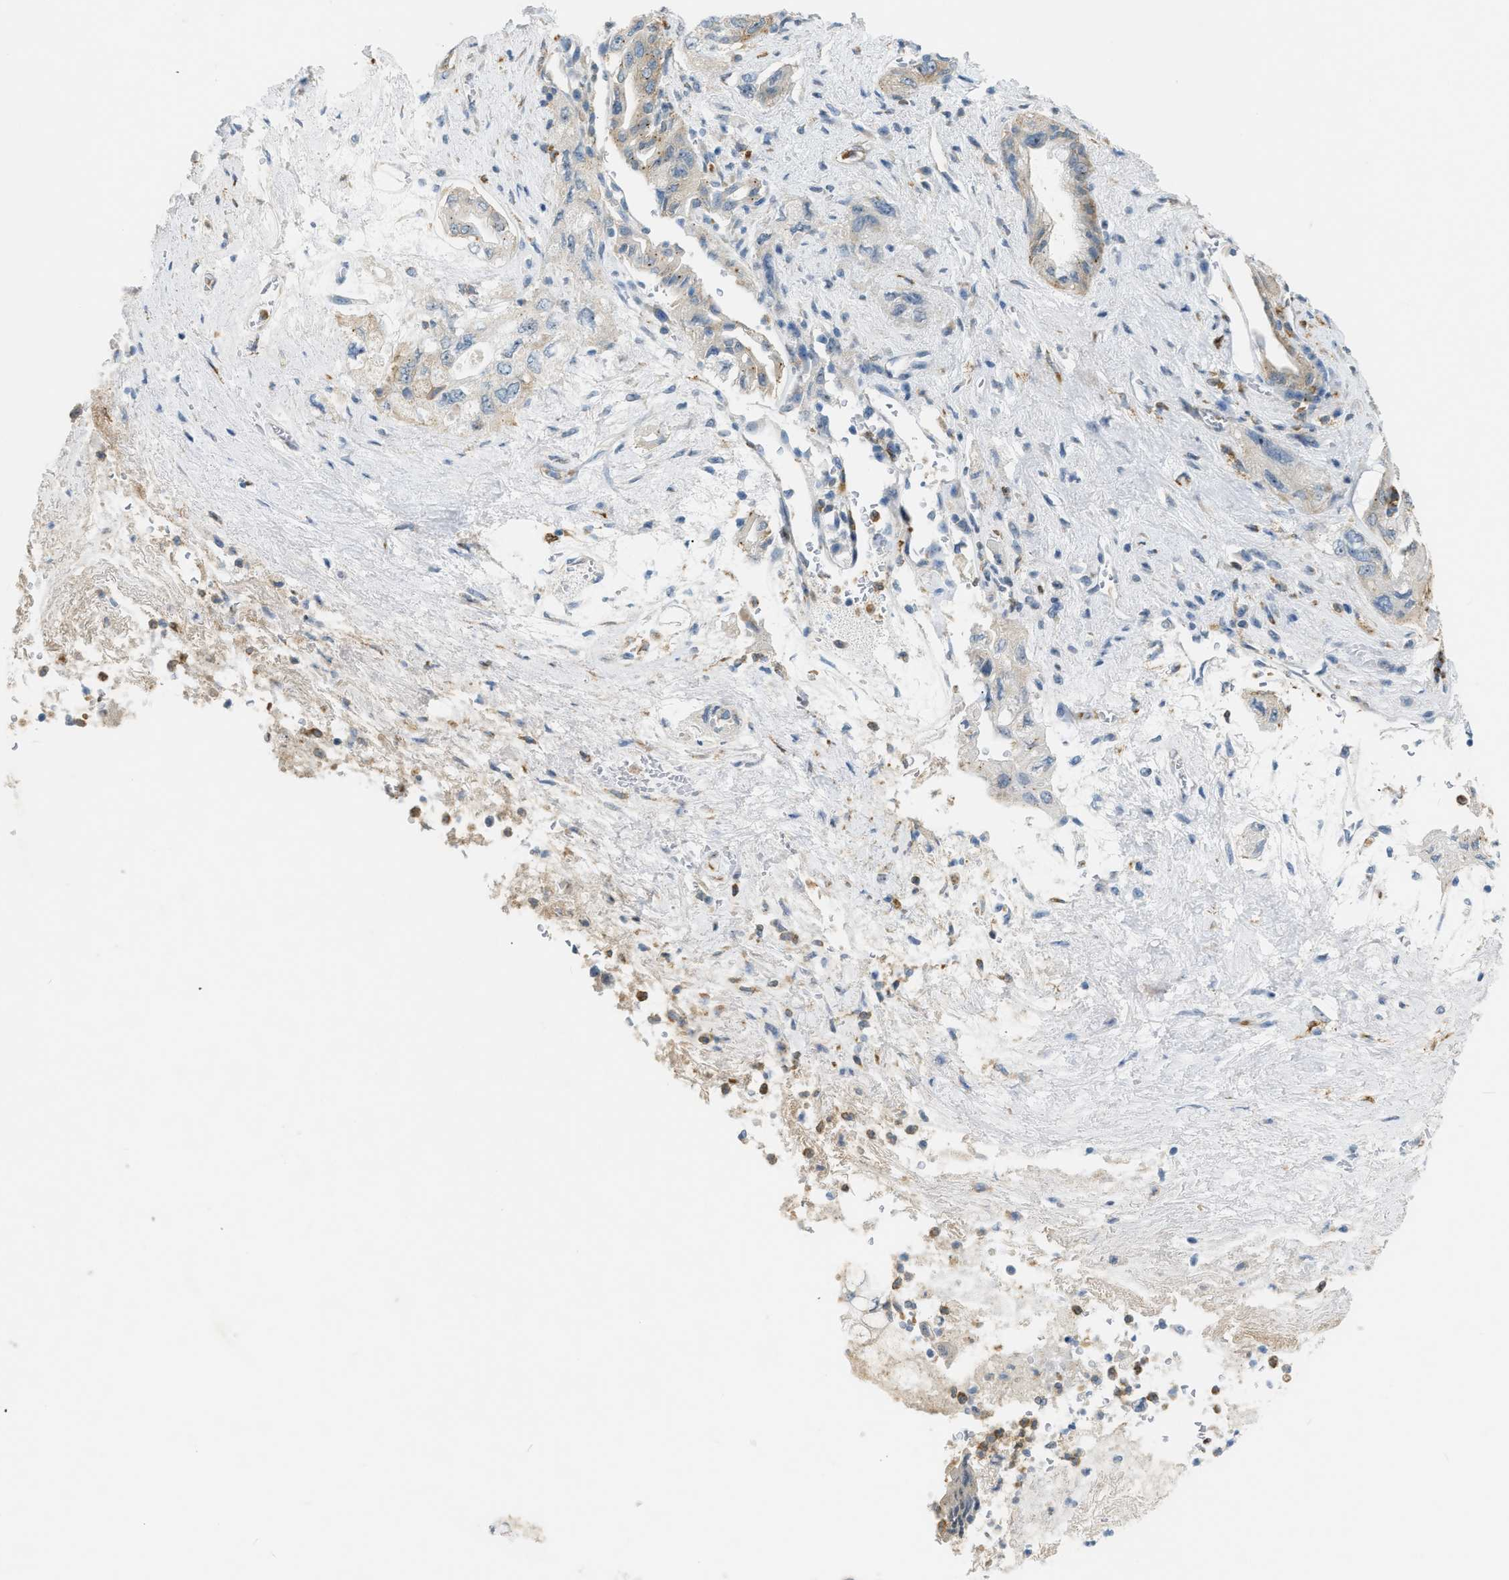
{"staining": {"intensity": "weak", "quantity": "<25%", "location": "cytoplasmic/membranous"}, "tissue": "pancreatic cancer", "cell_type": "Tumor cells", "image_type": "cancer", "snomed": [{"axis": "morphology", "description": "Adenocarcinoma, NOS"}, {"axis": "topography", "description": "Pancreas"}], "caption": "High power microscopy photomicrograph of an immunohistochemistry (IHC) image of pancreatic cancer (adenocarcinoma), revealing no significant expression in tumor cells.", "gene": "ZNF408", "patient": {"sex": "female", "age": 73}}